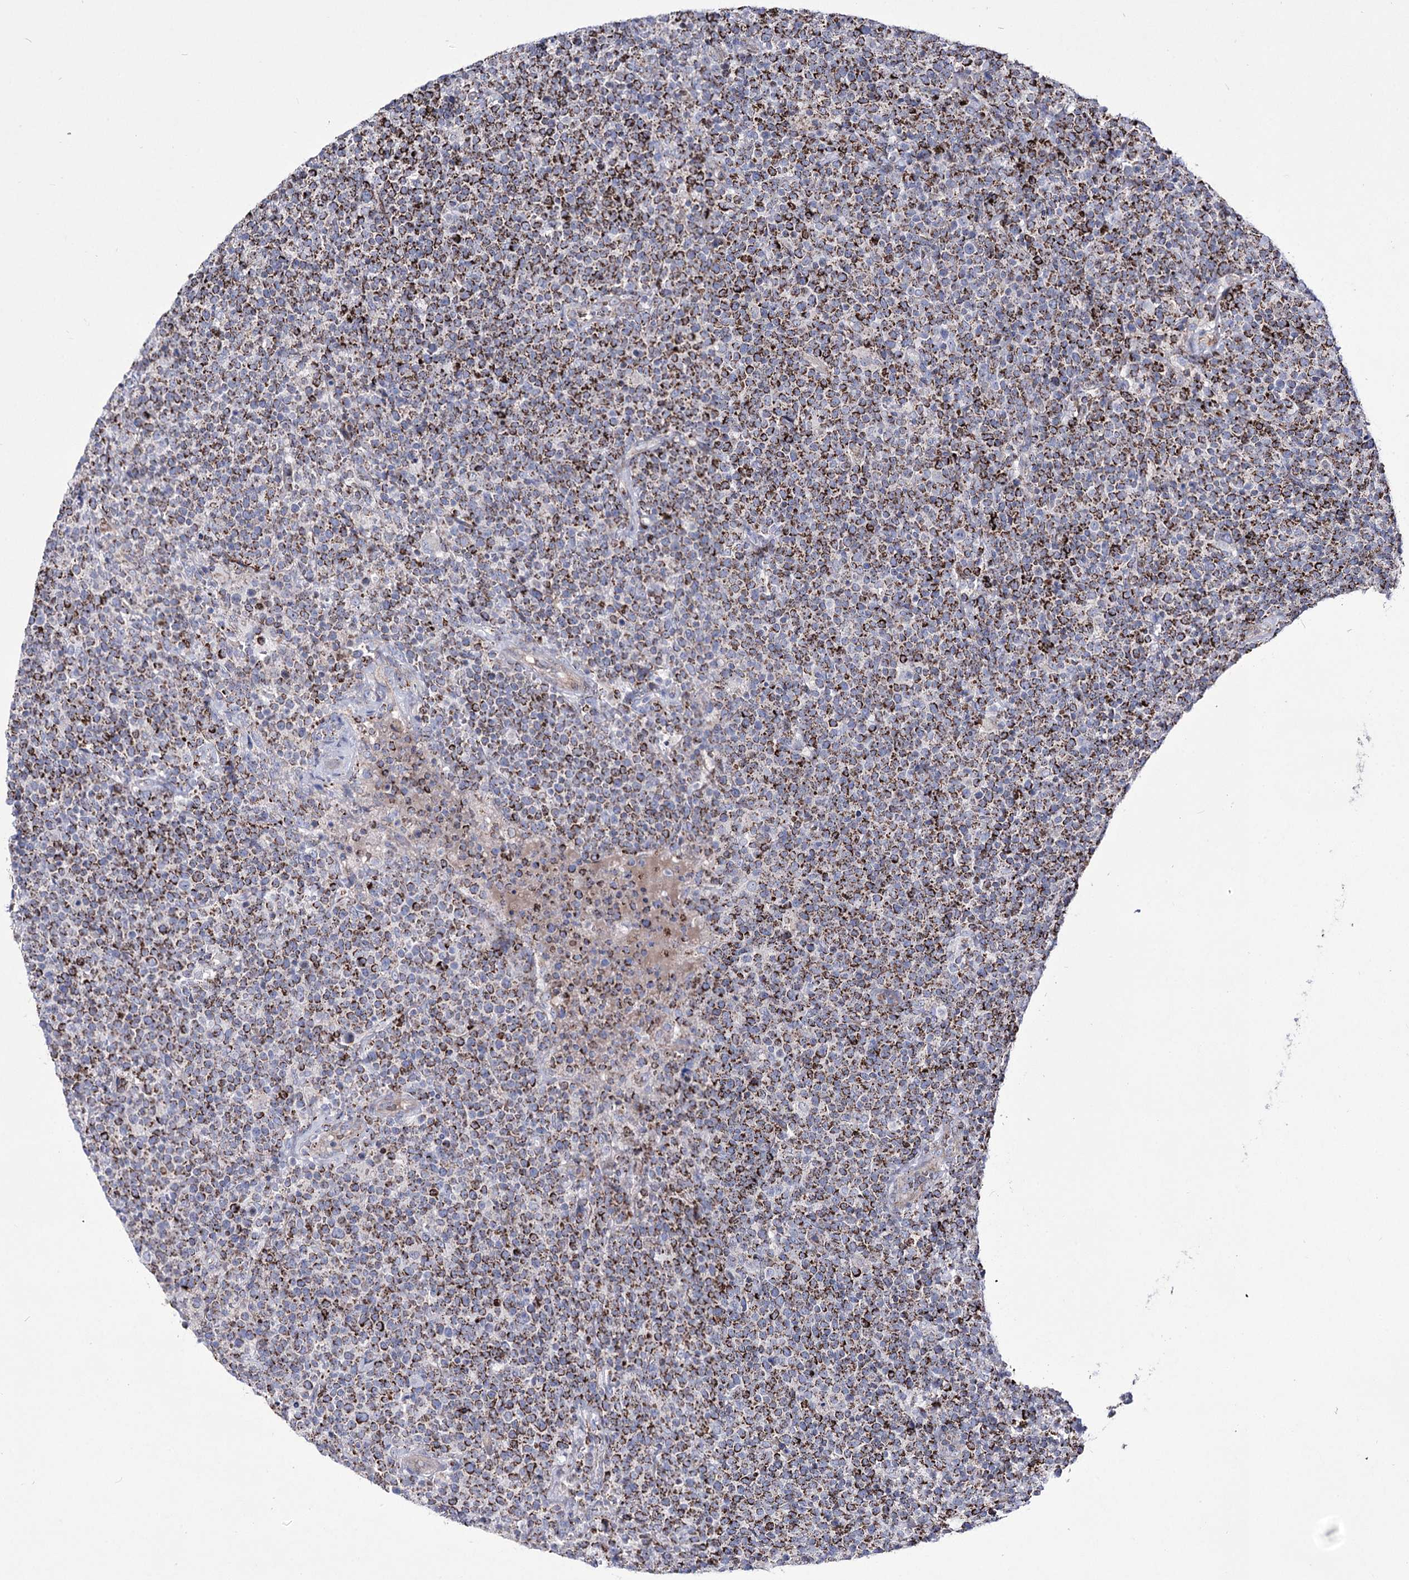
{"staining": {"intensity": "strong", "quantity": "25%-75%", "location": "cytoplasmic/membranous"}, "tissue": "lymphoma", "cell_type": "Tumor cells", "image_type": "cancer", "snomed": [{"axis": "morphology", "description": "Malignant lymphoma, non-Hodgkin's type, High grade"}, {"axis": "topography", "description": "Lymph node"}], "caption": "Human malignant lymphoma, non-Hodgkin's type (high-grade) stained with a protein marker demonstrates strong staining in tumor cells.", "gene": "OSBPL5", "patient": {"sex": "male", "age": 61}}